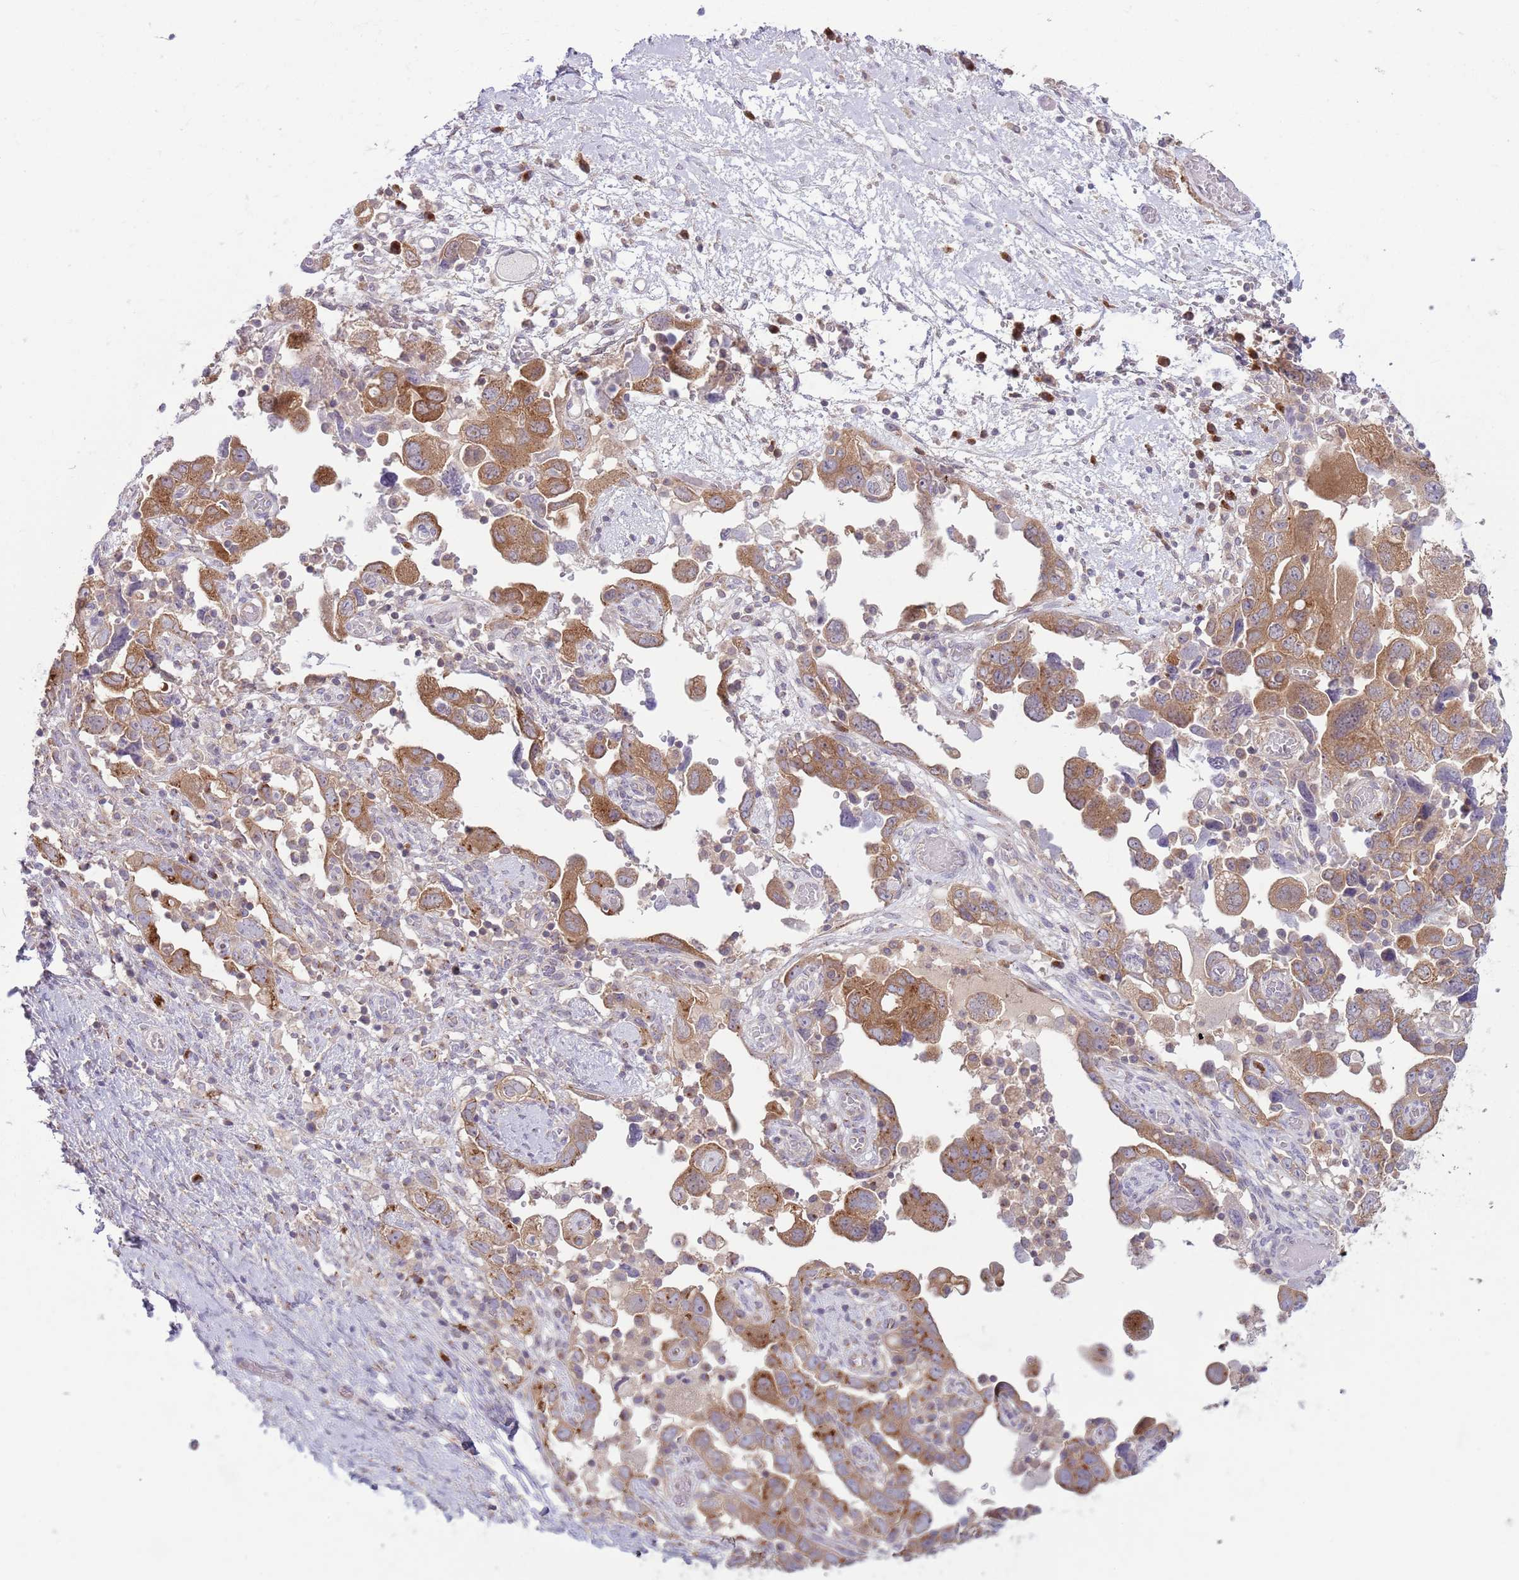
{"staining": {"intensity": "moderate", "quantity": ">75%", "location": "cytoplasmic/membranous"}, "tissue": "ovarian cancer", "cell_type": "Tumor cells", "image_type": "cancer", "snomed": [{"axis": "morphology", "description": "Carcinoma, NOS"}, {"axis": "morphology", "description": "Cystadenocarcinoma, serous, NOS"}, {"axis": "topography", "description": "Ovary"}], "caption": "Ovarian cancer stained with DAB immunohistochemistry displays medium levels of moderate cytoplasmic/membranous staining in approximately >75% of tumor cells.", "gene": "COPE", "patient": {"sex": "female", "age": 69}}